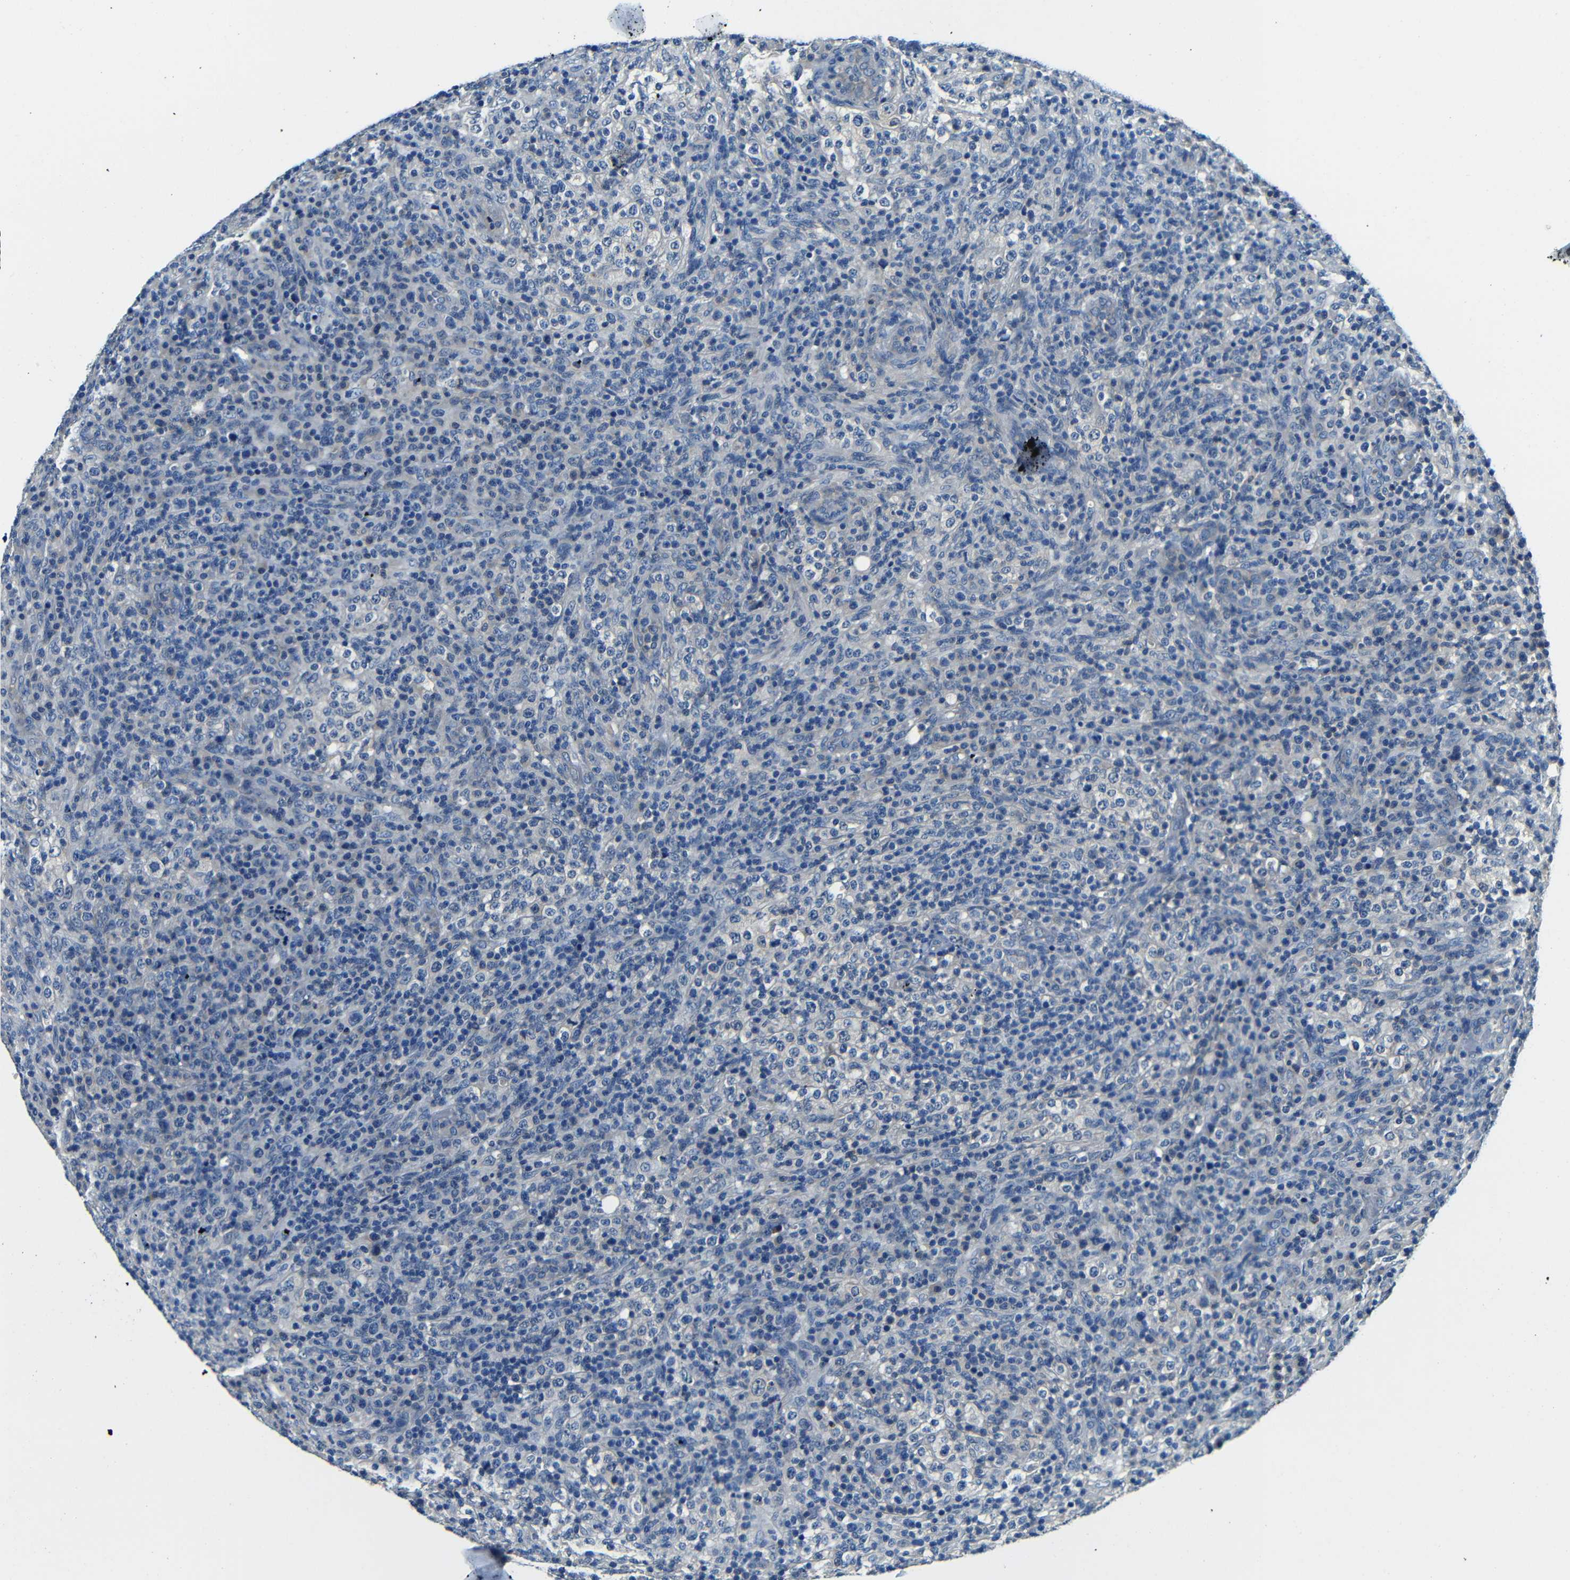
{"staining": {"intensity": "negative", "quantity": "none", "location": "none"}, "tissue": "lymphoma", "cell_type": "Tumor cells", "image_type": "cancer", "snomed": [{"axis": "morphology", "description": "Malignant lymphoma, non-Hodgkin's type, High grade"}, {"axis": "topography", "description": "Lymph node"}], "caption": "Human lymphoma stained for a protein using immunohistochemistry (IHC) demonstrates no staining in tumor cells.", "gene": "ADAP1", "patient": {"sex": "female", "age": 76}}